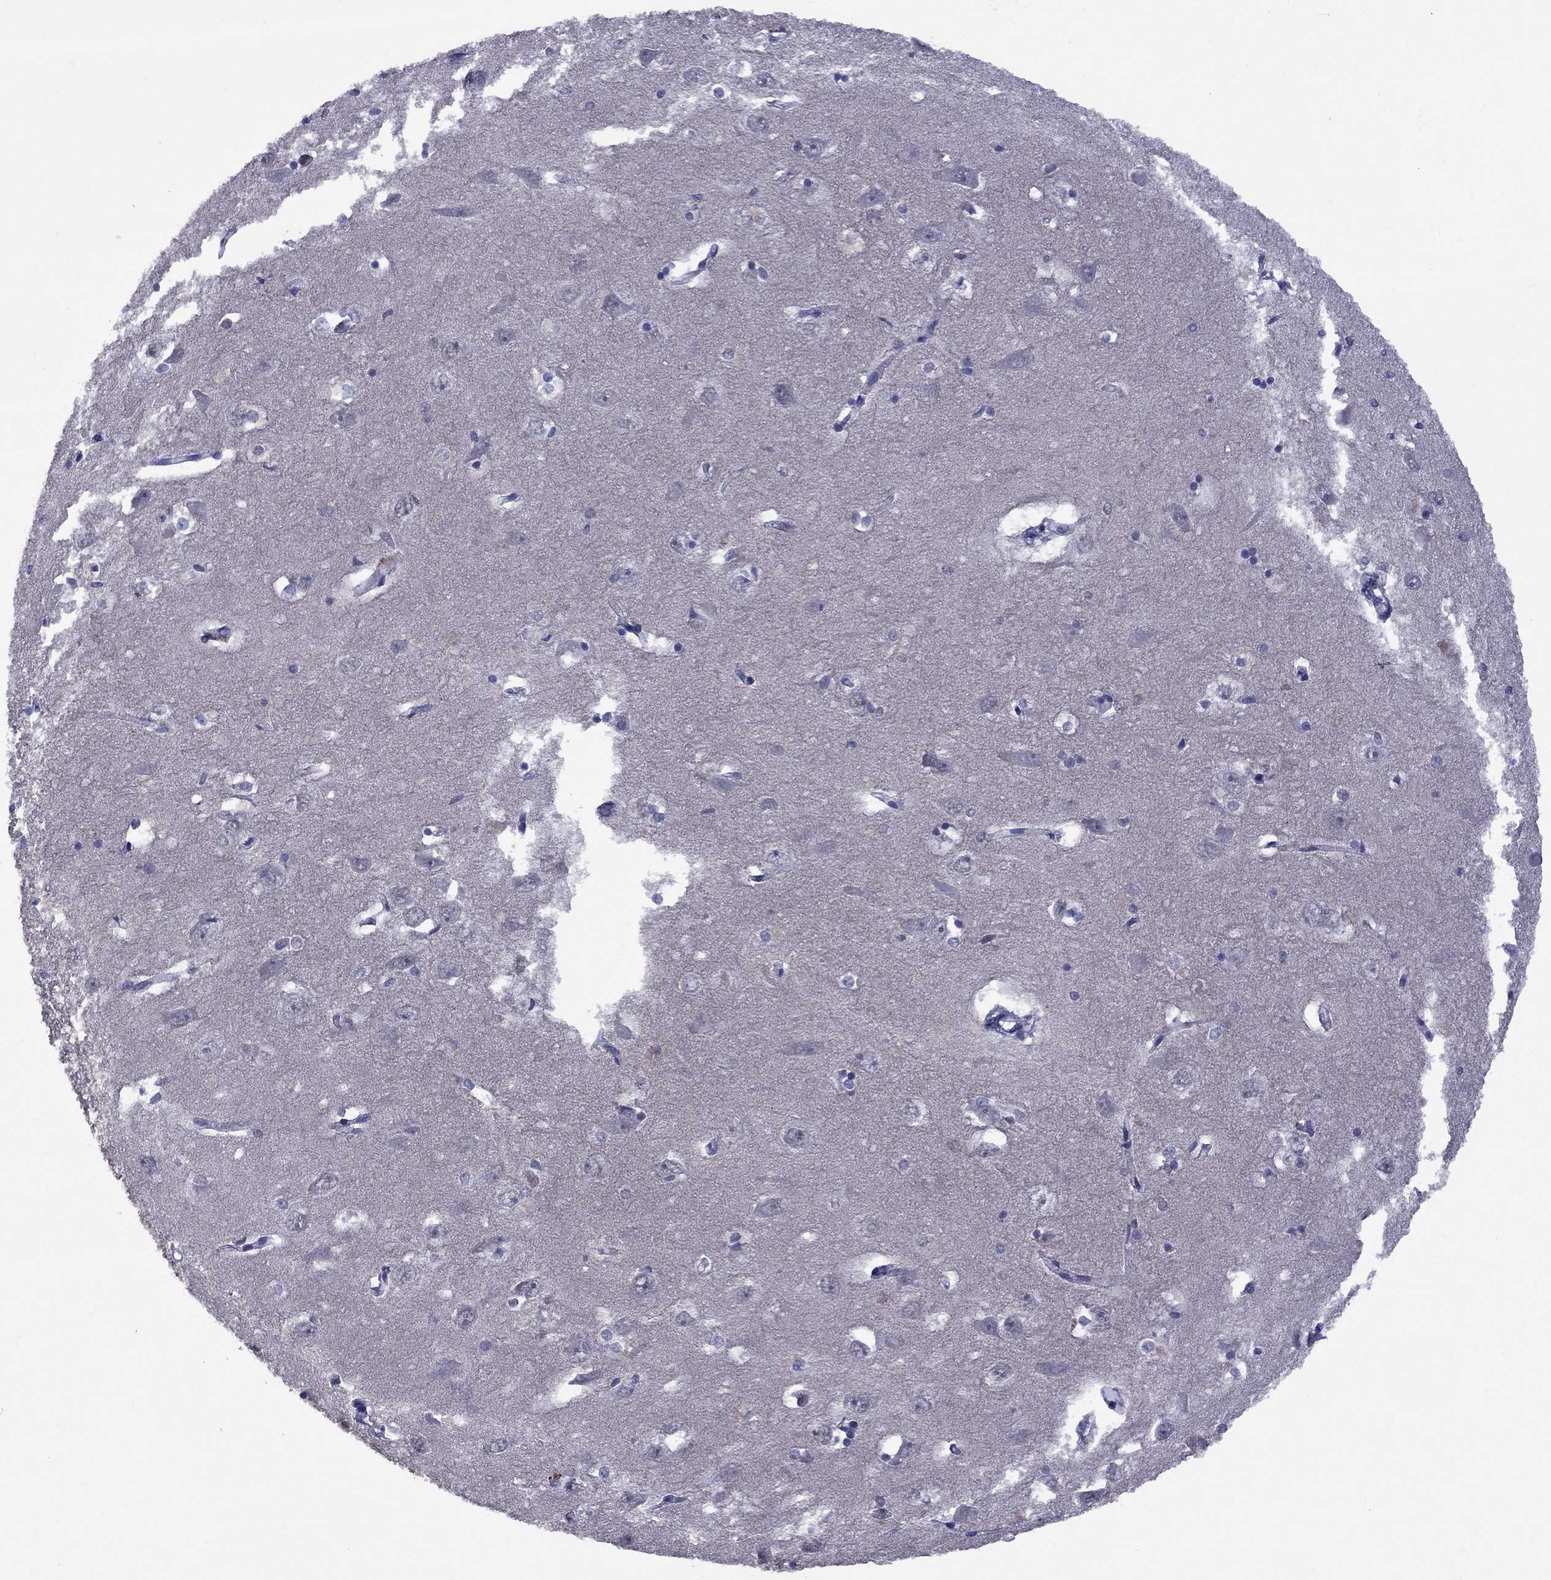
{"staining": {"intensity": "negative", "quantity": "none", "location": "none"}, "tissue": "hippocampus", "cell_type": "Glial cells", "image_type": "normal", "snomed": [{"axis": "morphology", "description": "Normal tissue, NOS"}, {"axis": "topography", "description": "Lateral ventricle wall"}, {"axis": "topography", "description": "Hippocampus"}], "caption": "Immunohistochemistry image of normal hippocampus: hippocampus stained with DAB (3,3'-diaminobenzidine) demonstrates no significant protein staining in glial cells.", "gene": "TAF9", "patient": {"sex": "female", "age": 63}}